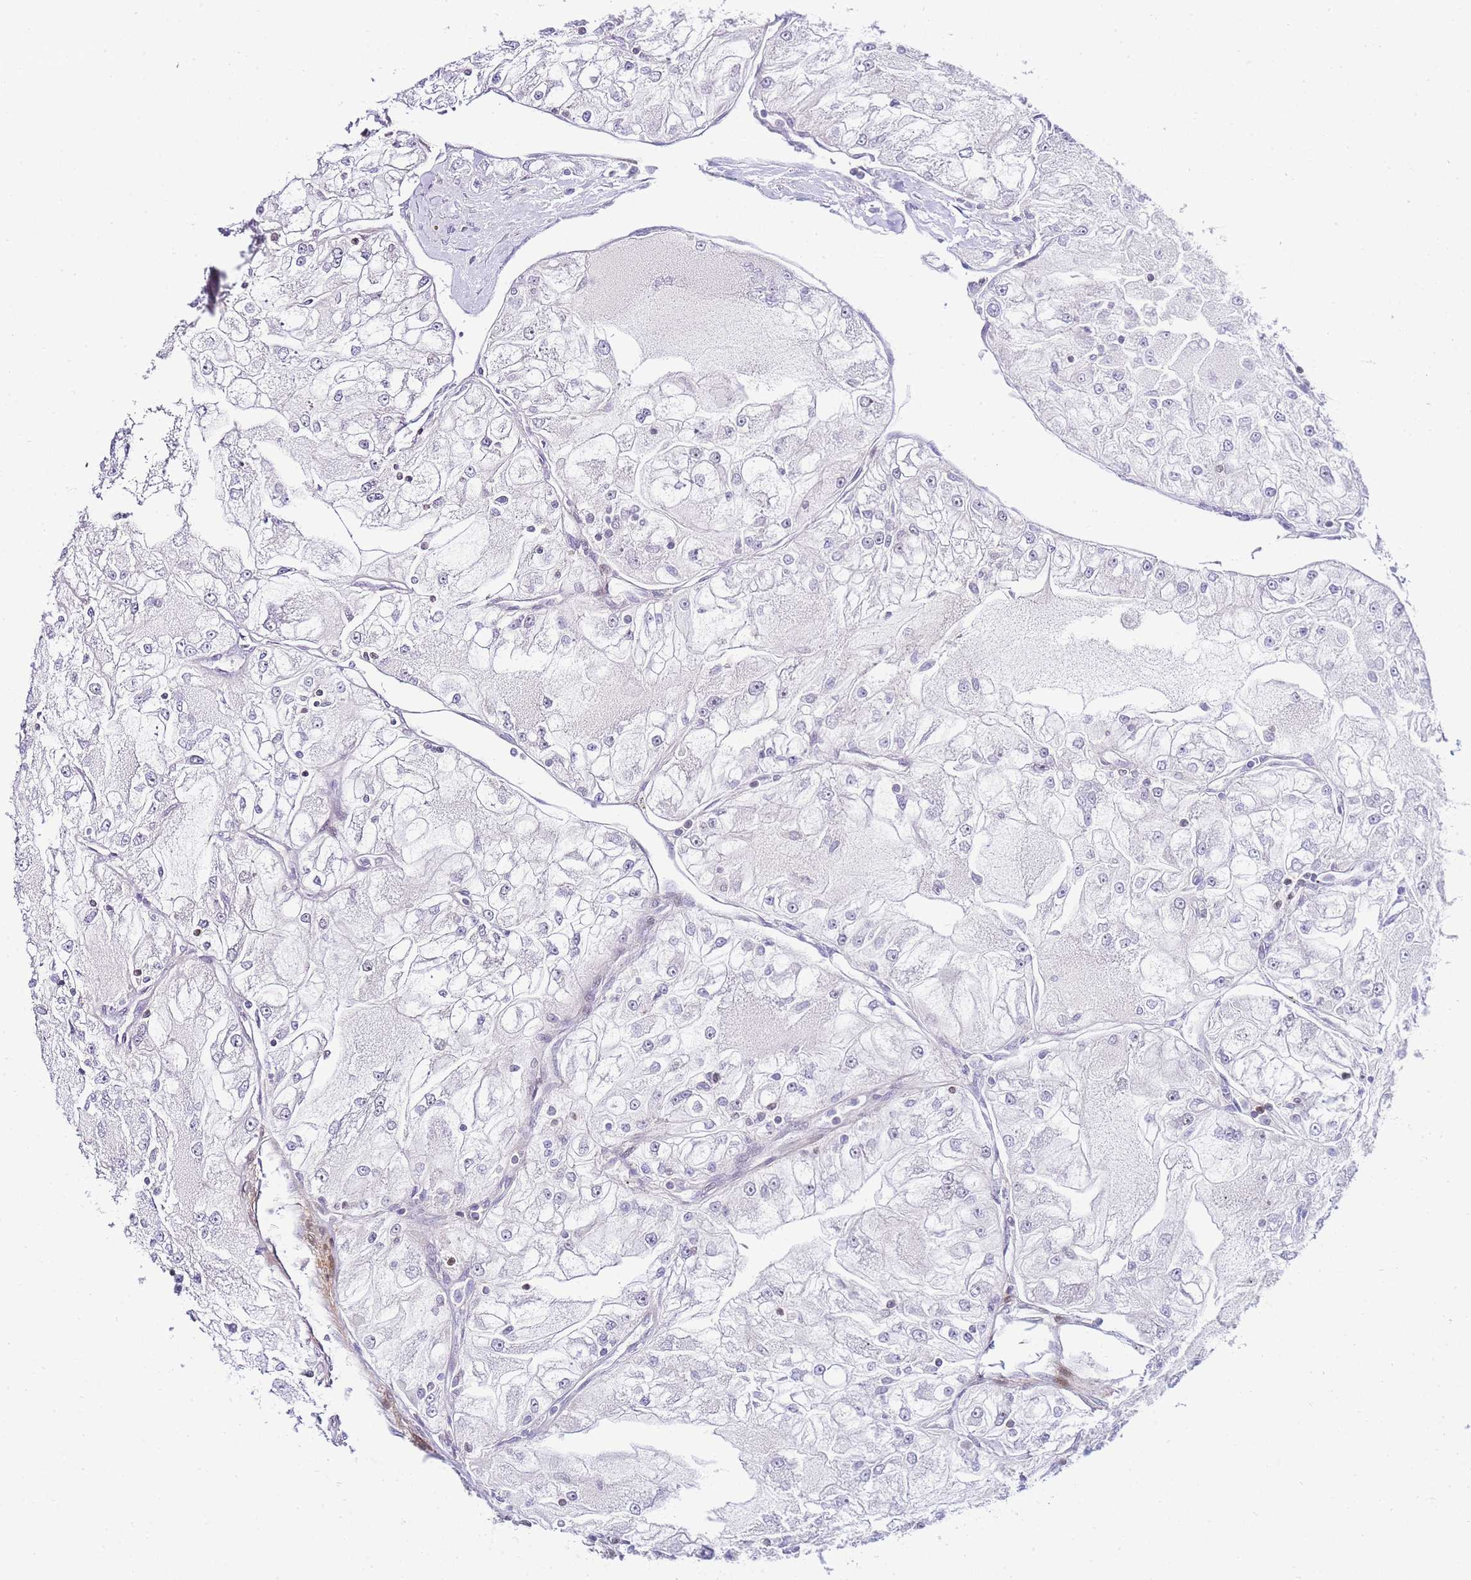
{"staining": {"intensity": "negative", "quantity": "none", "location": "none"}, "tissue": "renal cancer", "cell_type": "Tumor cells", "image_type": "cancer", "snomed": [{"axis": "morphology", "description": "Adenocarcinoma, NOS"}, {"axis": "topography", "description": "Kidney"}], "caption": "Tumor cells are negative for brown protein staining in renal cancer. (DAB immunohistochemistry (IHC), high magnification).", "gene": "FBN3", "patient": {"sex": "female", "age": 72}}